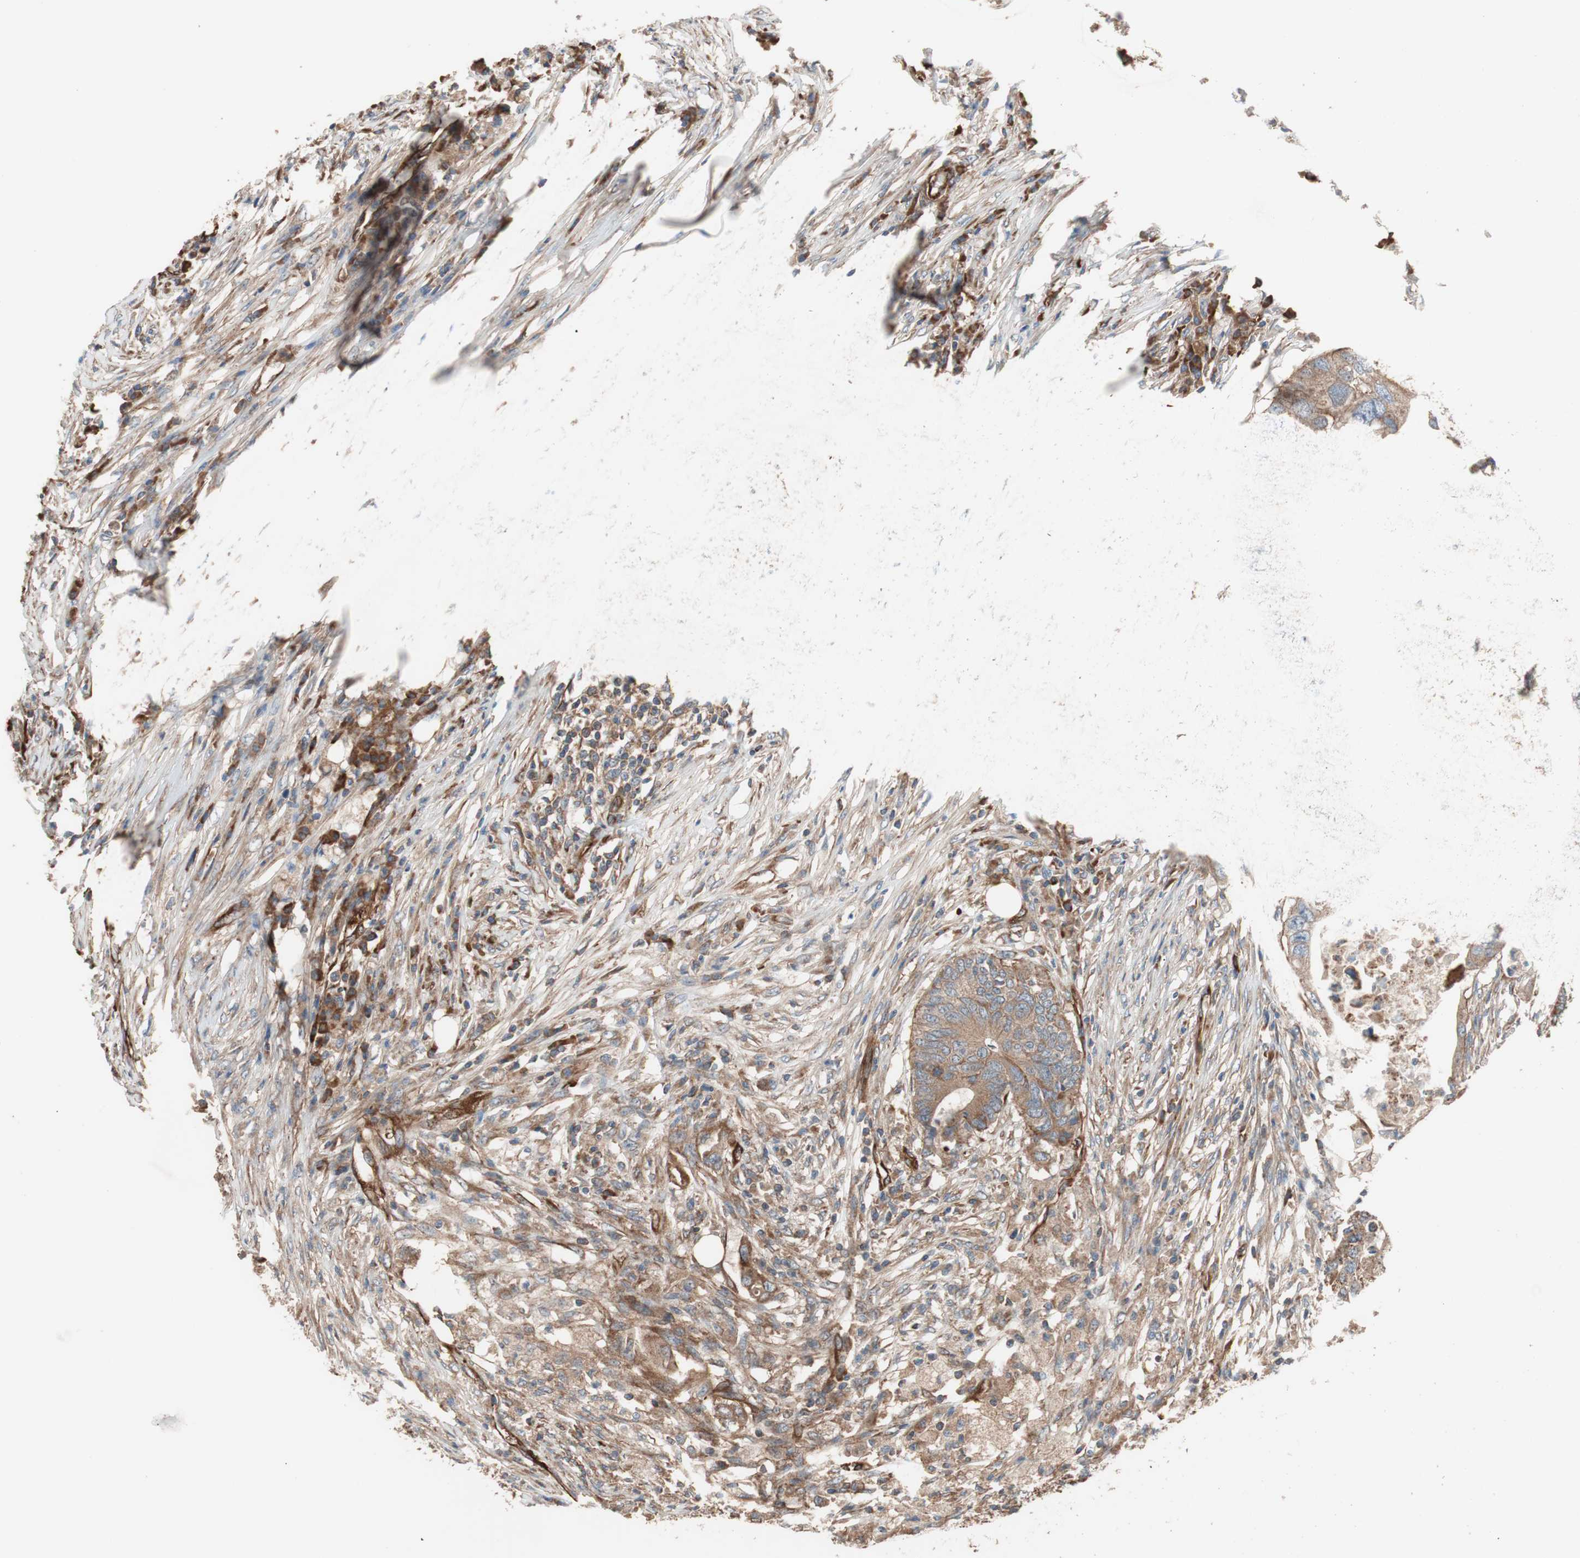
{"staining": {"intensity": "strong", "quantity": ">75%", "location": "cytoplasmic/membranous"}, "tissue": "colorectal cancer", "cell_type": "Tumor cells", "image_type": "cancer", "snomed": [{"axis": "morphology", "description": "Adenocarcinoma, NOS"}, {"axis": "topography", "description": "Colon"}], "caption": "Colorectal cancer tissue exhibits strong cytoplasmic/membranous positivity in approximately >75% of tumor cells", "gene": "GPSM2", "patient": {"sex": "male", "age": 71}}